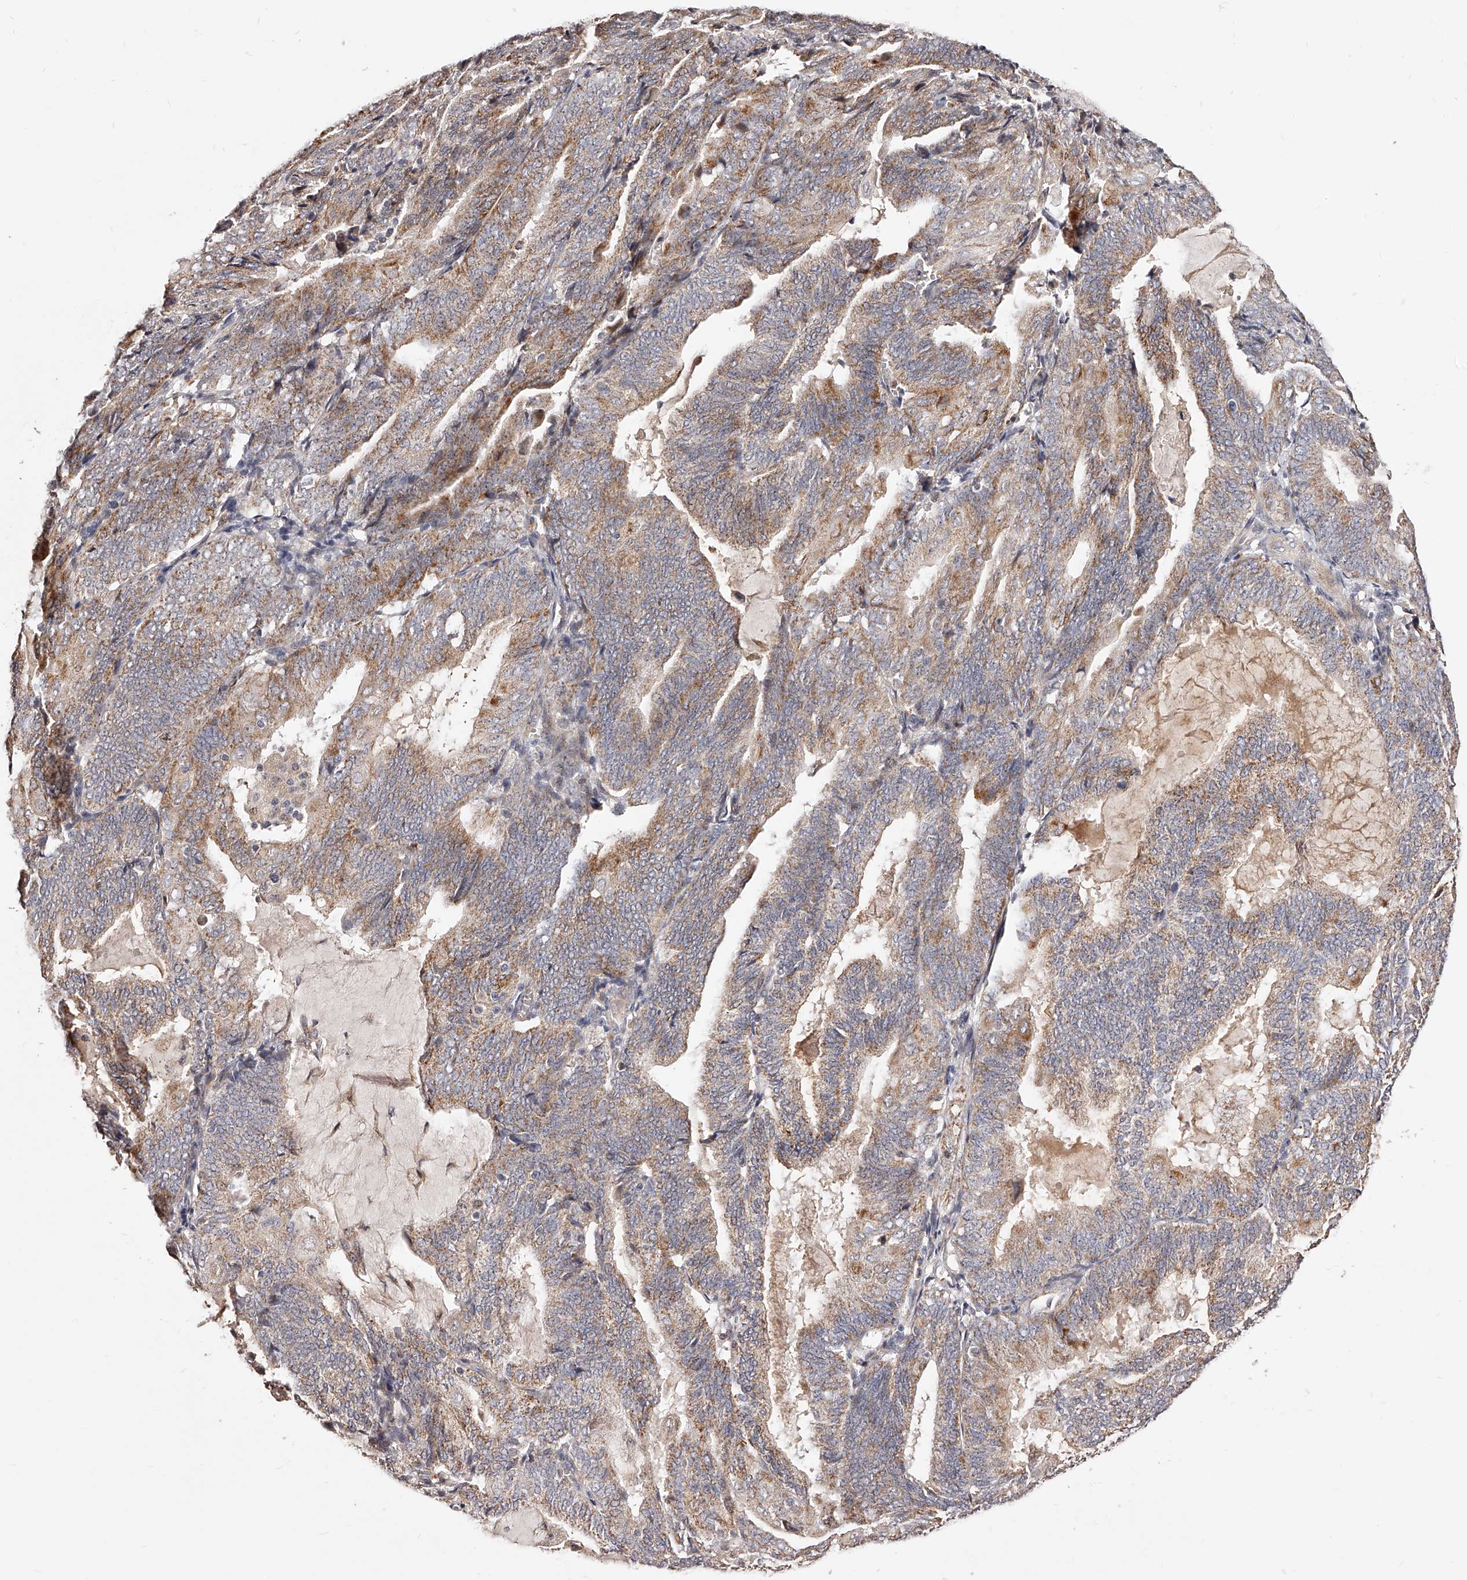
{"staining": {"intensity": "moderate", "quantity": "25%-75%", "location": "cytoplasmic/membranous"}, "tissue": "endometrial cancer", "cell_type": "Tumor cells", "image_type": "cancer", "snomed": [{"axis": "morphology", "description": "Adenocarcinoma, NOS"}, {"axis": "topography", "description": "Endometrium"}], "caption": "Endometrial adenocarcinoma stained with a protein marker reveals moderate staining in tumor cells.", "gene": "ZNF502", "patient": {"sex": "female", "age": 81}}